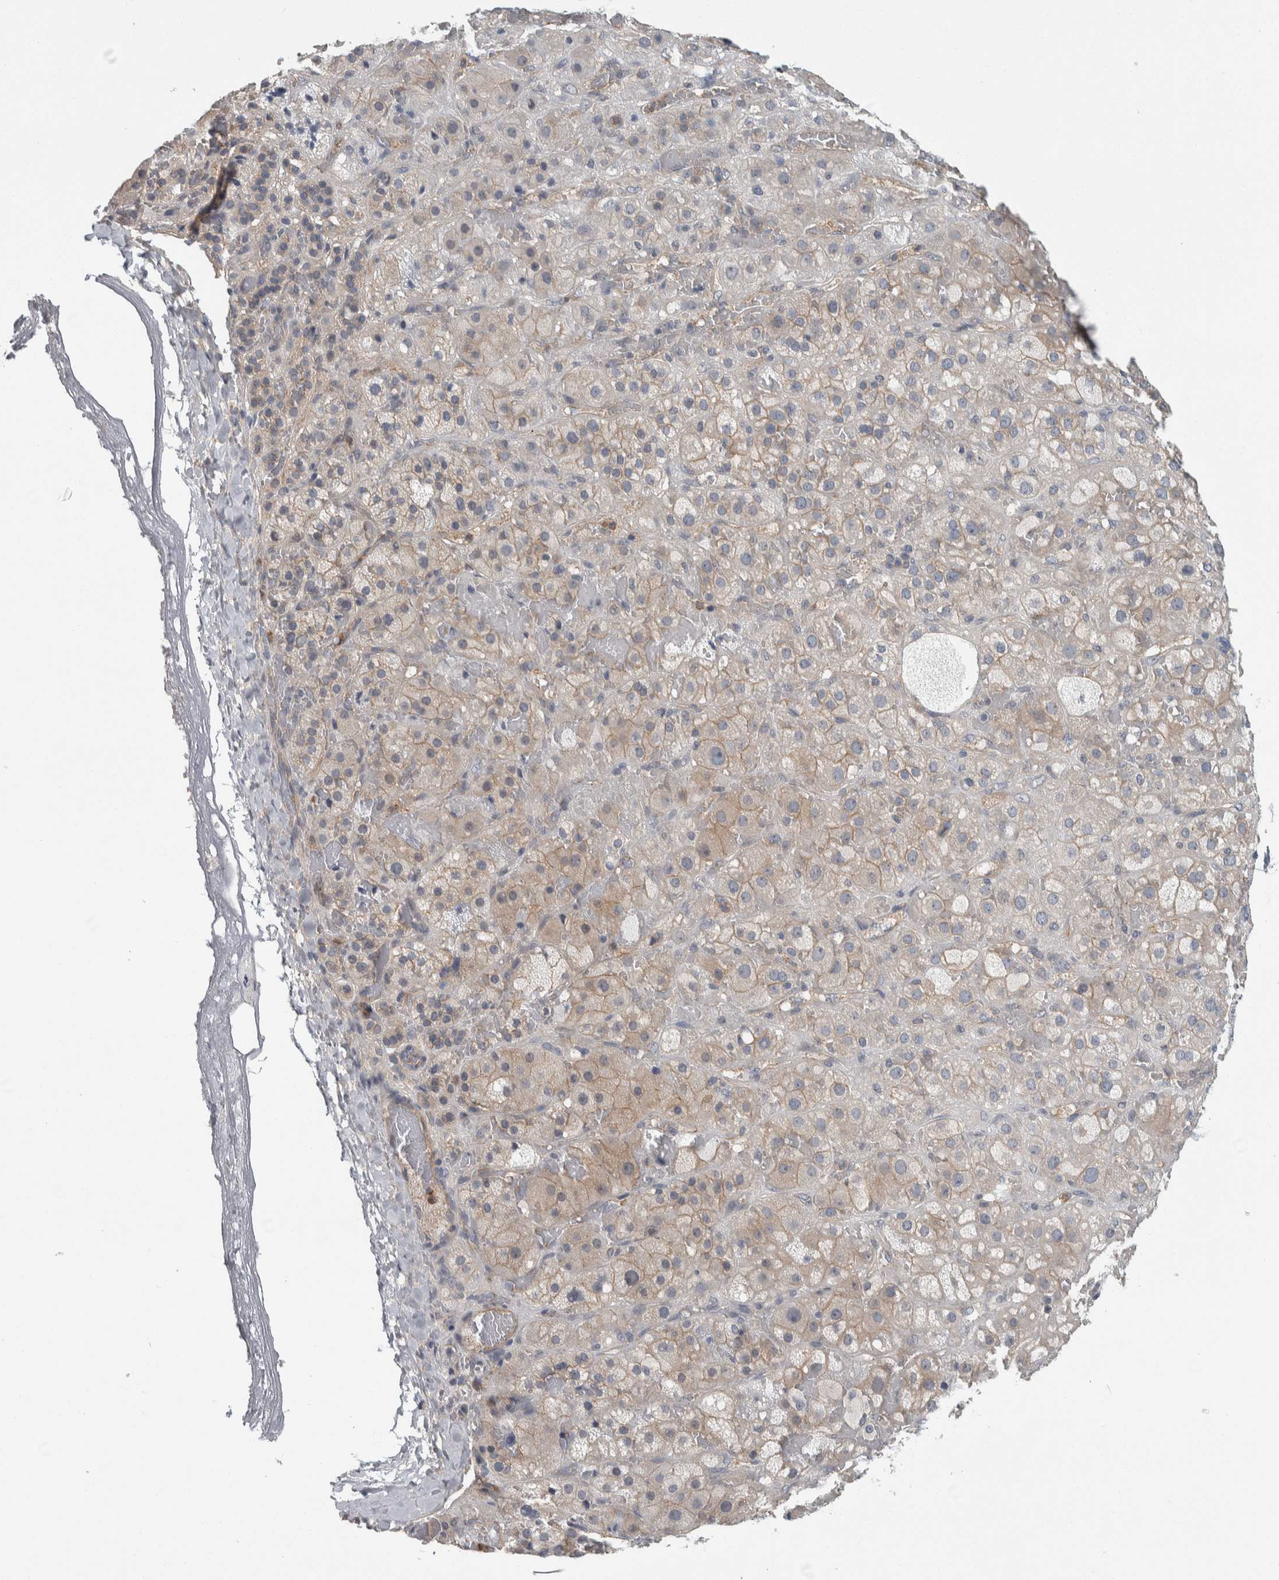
{"staining": {"intensity": "weak", "quantity": "<25%", "location": "cytoplasmic/membranous"}, "tissue": "adrenal gland", "cell_type": "Glandular cells", "image_type": "normal", "snomed": [{"axis": "morphology", "description": "Normal tissue, NOS"}, {"axis": "topography", "description": "Adrenal gland"}], "caption": "A high-resolution histopathology image shows immunohistochemistry (IHC) staining of unremarkable adrenal gland, which displays no significant staining in glandular cells.", "gene": "KCNJ3", "patient": {"sex": "female", "age": 47}}